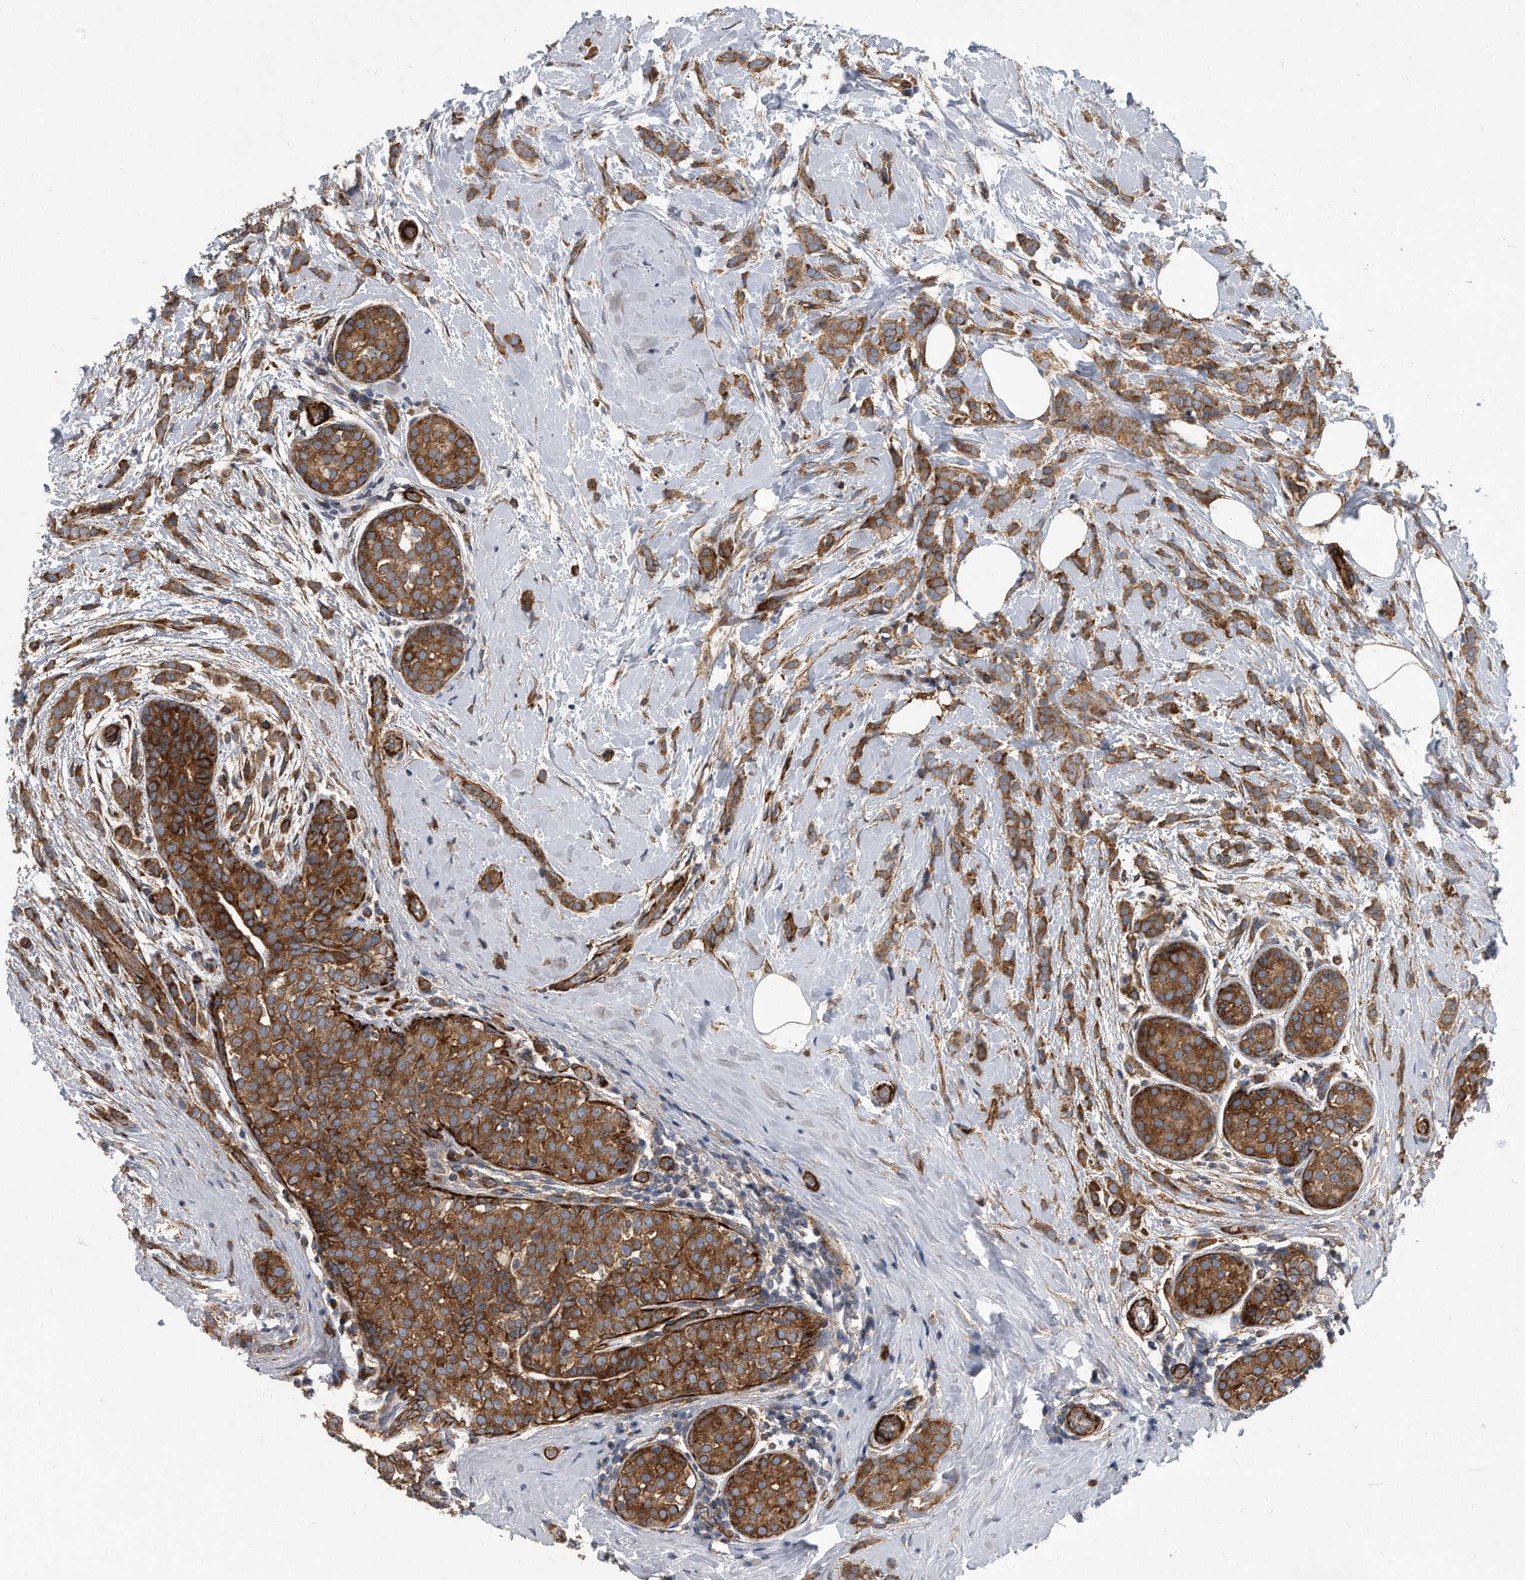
{"staining": {"intensity": "moderate", "quantity": ">75%", "location": "cytoplasmic/membranous"}, "tissue": "breast cancer", "cell_type": "Tumor cells", "image_type": "cancer", "snomed": [{"axis": "morphology", "description": "Lobular carcinoma, in situ"}, {"axis": "morphology", "description": "Lobular carcinoma"}, {"axis": "topography", "description": "Breast"}], "caption": "Protein analysis of breast cancer tissue exhibits moderate cytoplasmic/membranous expression in approximately >75% of tumor cells.", "gene": "EIF2B4", "patient": {"sex": "female", "age": 41}}